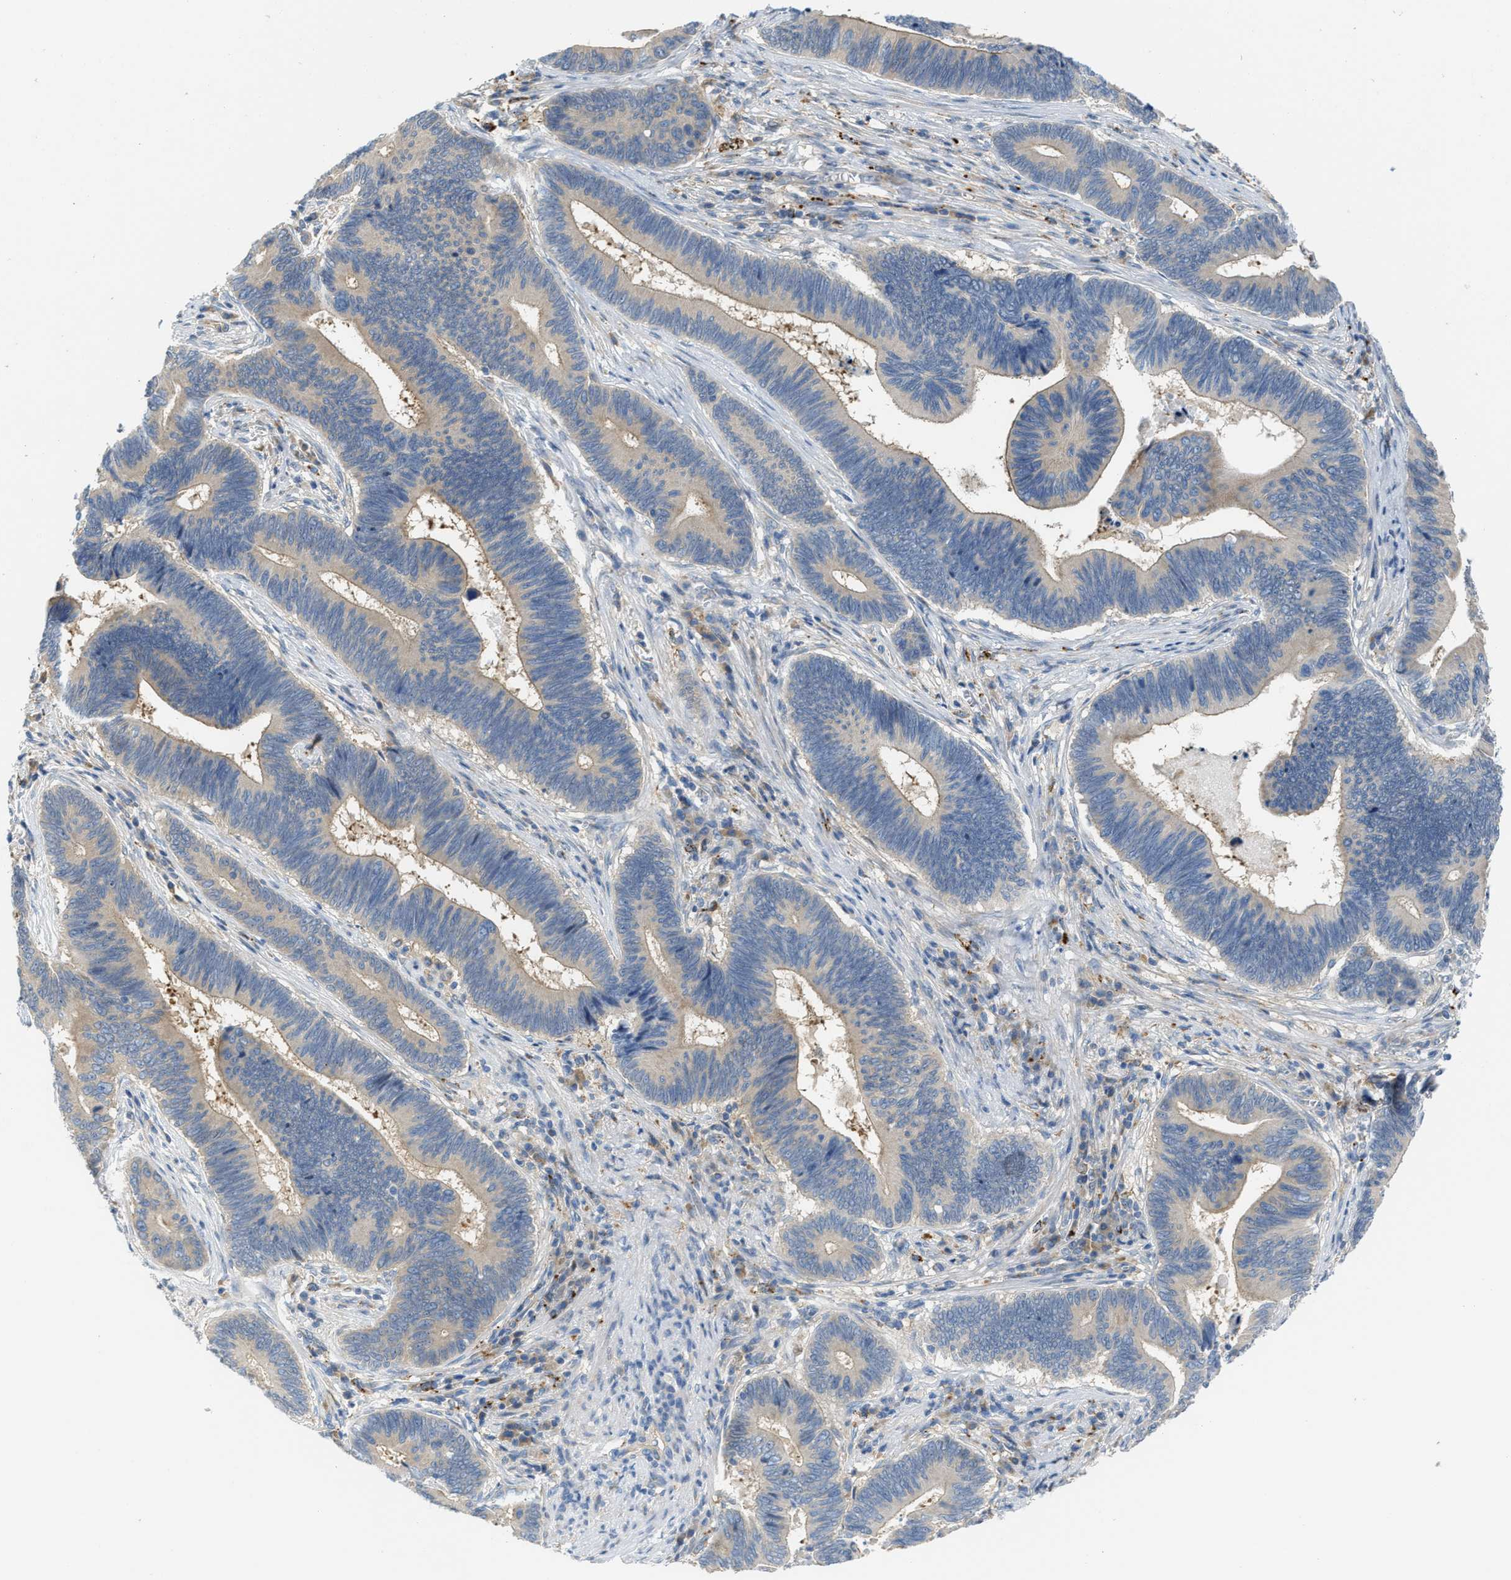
{"staining": {"intensity": "weak", "quantity": "<25%", "location": "cytoplasmic/membranous"}, "tissue": "pancreatic cancer", "cell_type": "Tumor cells", "image_type": "cancer", "snomed": [{"axis": "morphology", "description": "Adenocarcinoma, NOS"}, {"axis": "topography", "description": "Pancreas"}], "caption": "This is an IHC histopathology image of pancreatic cancer. There is no expression in tumor cells.", "gene": "KLHDC10", "patient": {"sex": "female", "age": 70}}